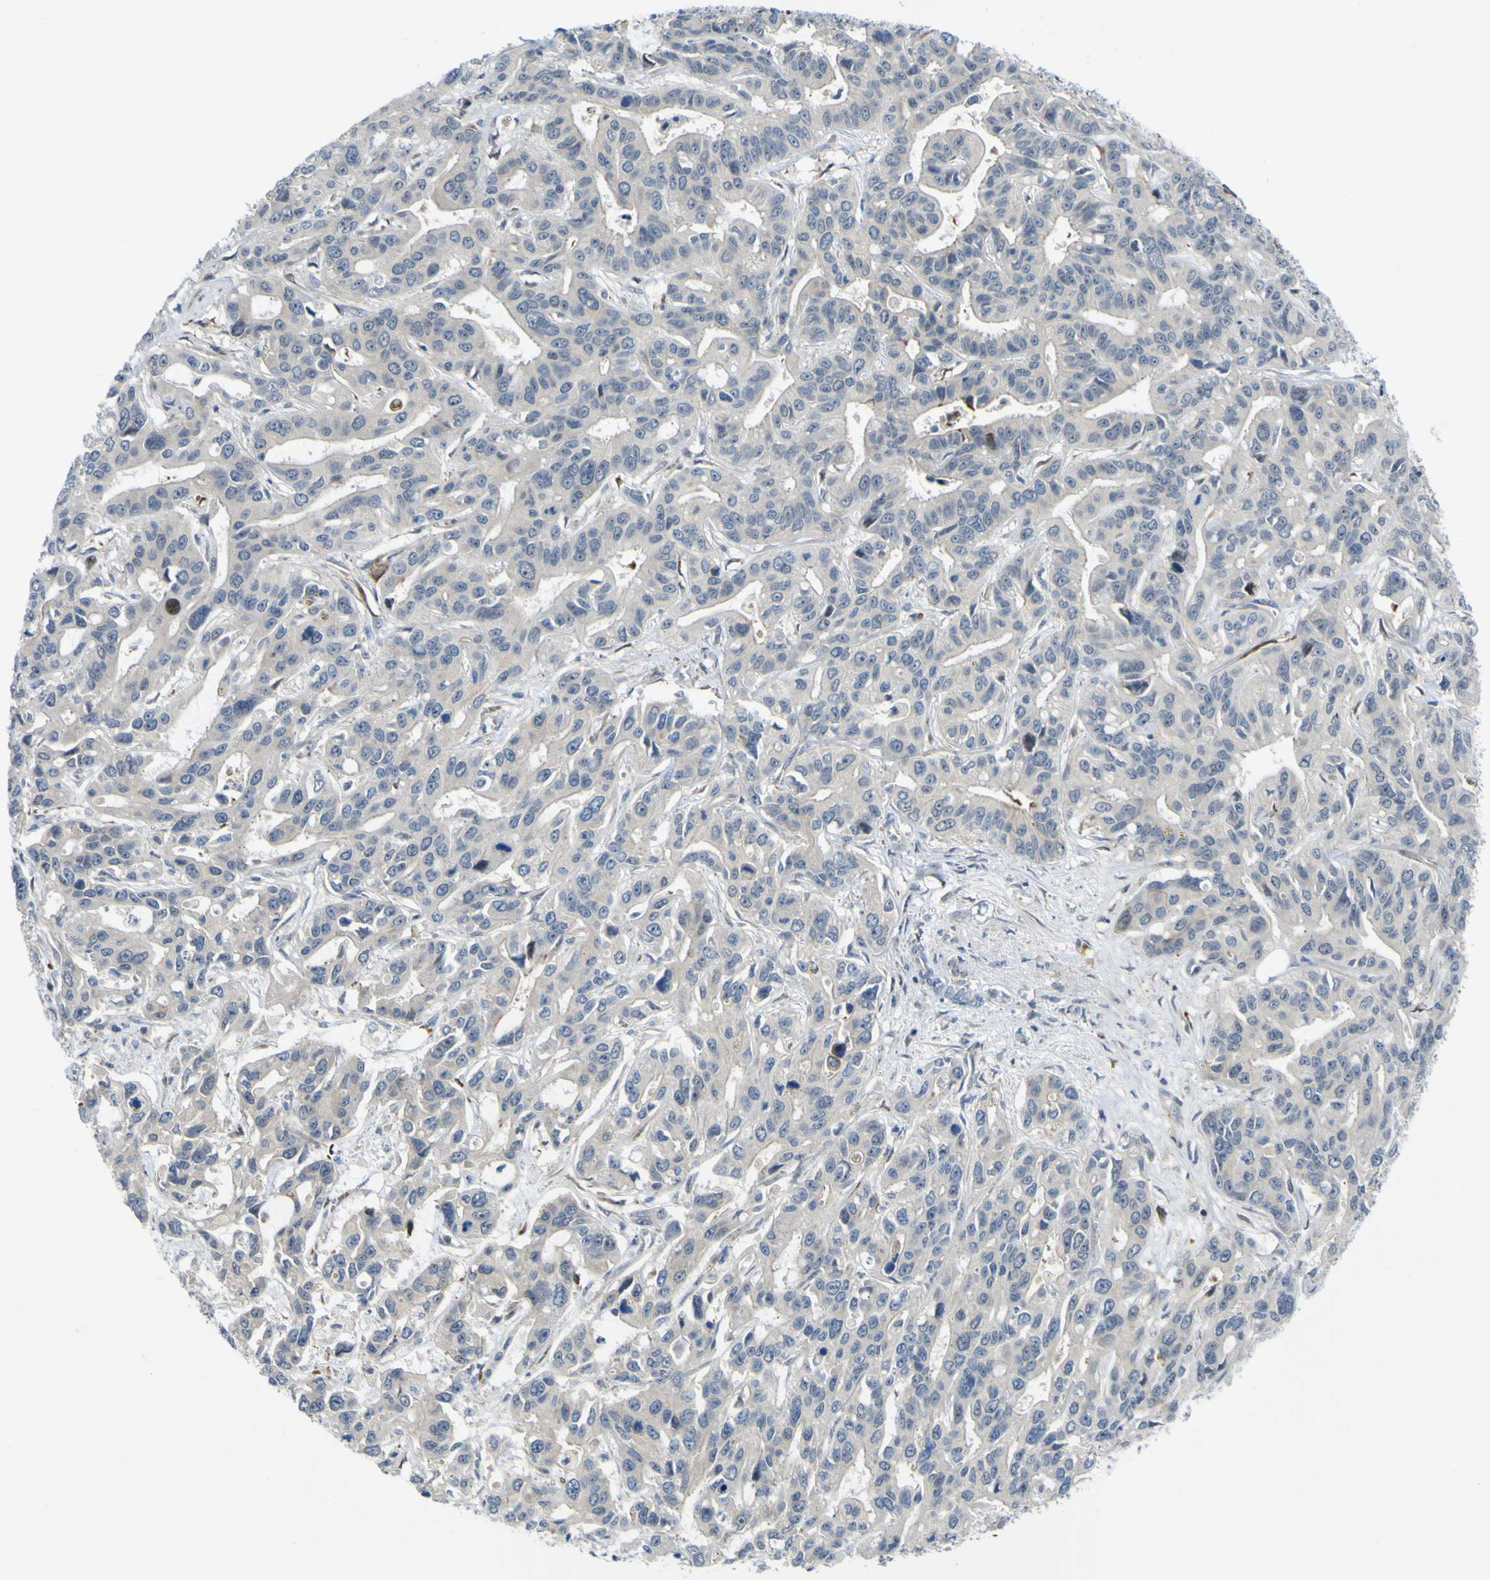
{"staining": {"intensity": "negative", "quantity": "none", "location": "none"}, "tissue": "liver cancer", "cell_type": "Tumor cells", "image_type": "cancer", "snomed": [{"axis": "morphology", "description": "Cholangiocarcinoma"}, {"axis": "topography", "description": "Liver"}], "caption": "Photomicrograph shows no protein expression in tumor cells of liver cancer tissue.", "gene": "KDM7A", "patient": {"sex": "female", "age": 65}}